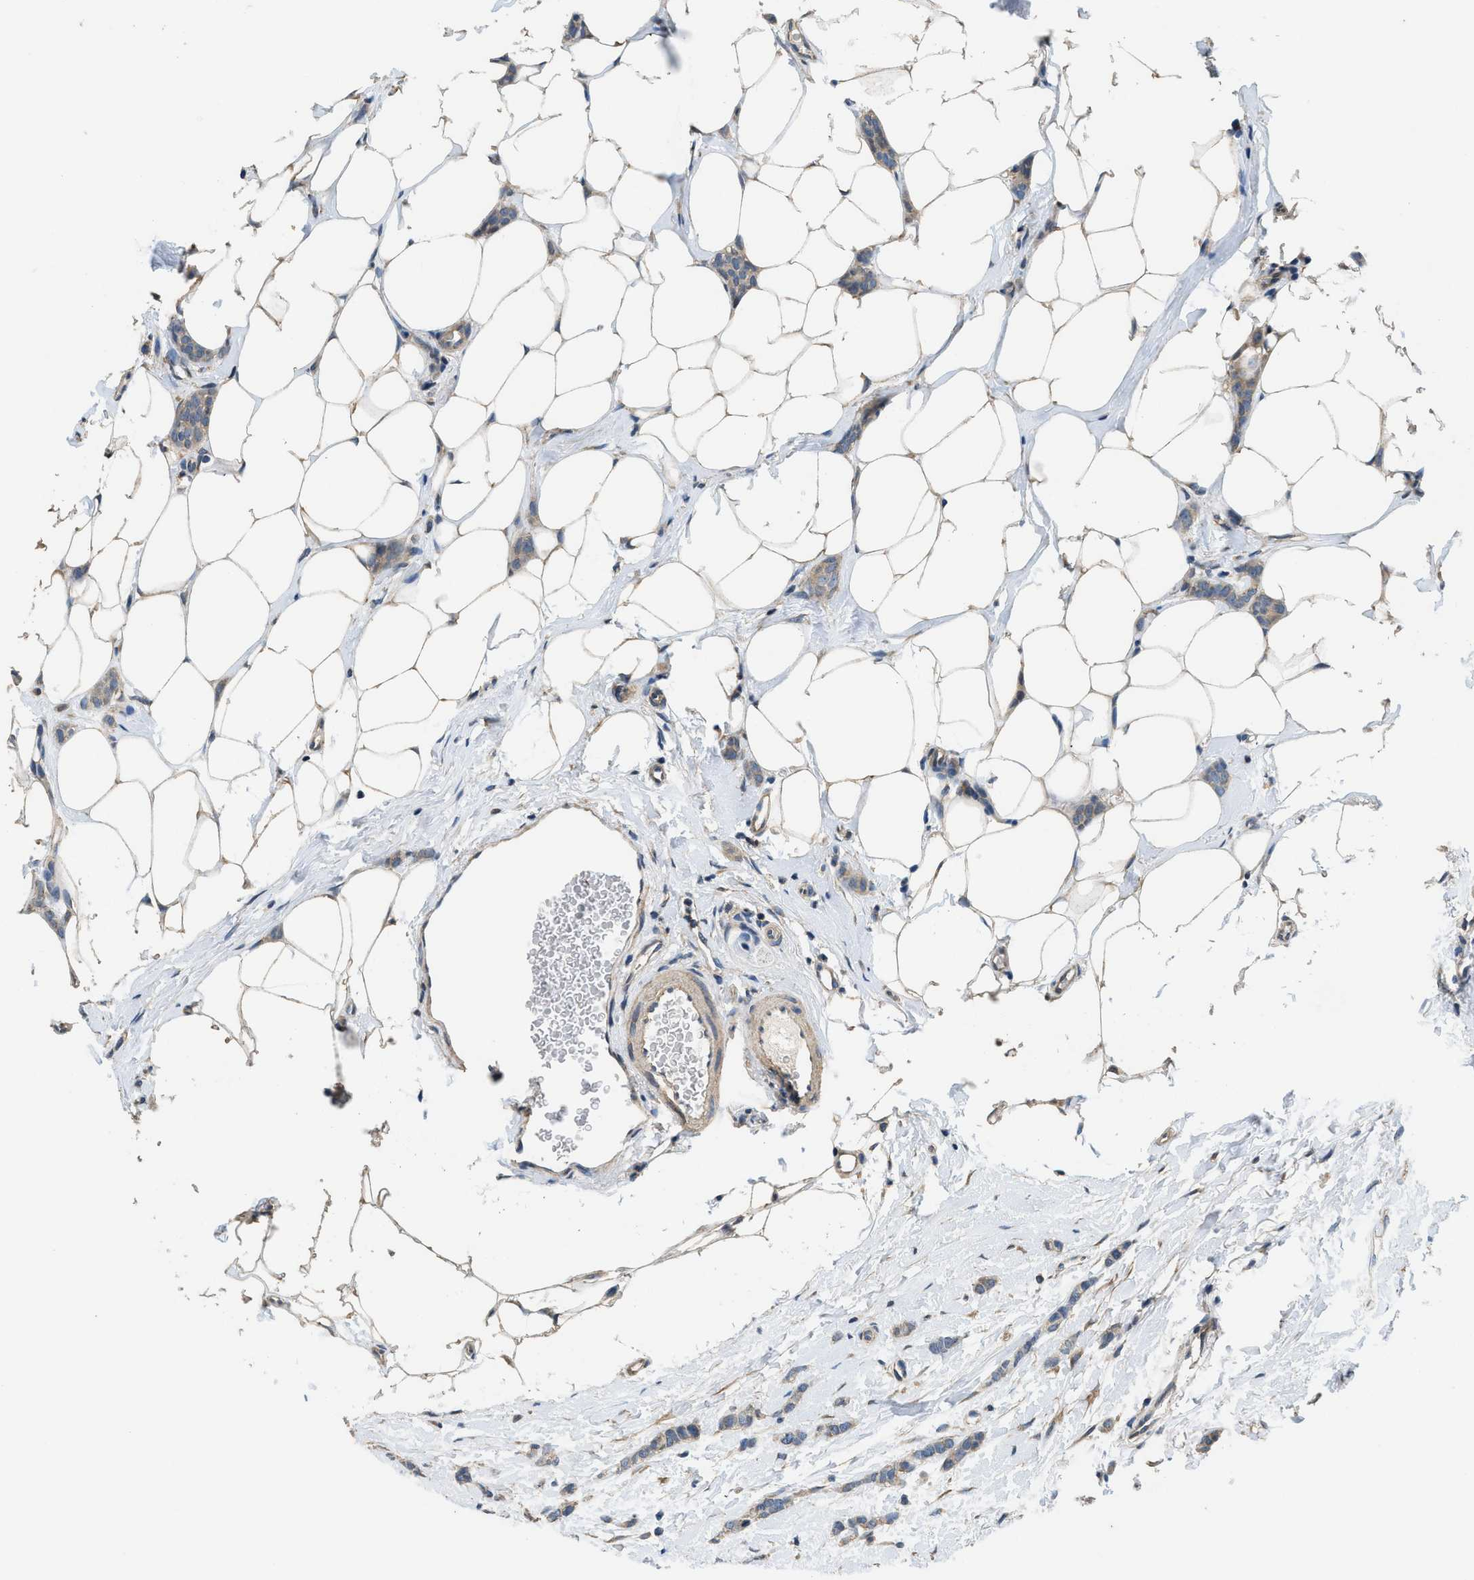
{"staining": {"intensity": "weak", "quantity": ">75%", "location": "cytoplasmic/membranous"}, "tissue": "breast cancer", "cell_type": "Tumor cells", "image_type": "cancer", "snomed": [{"axis": "morphology", "description": "Lobular carcinoma"}, {"axis": "topography", "description": "Skin"}, {"axis": "topography", "description": "Breast"}], "caption": "DAB (3,3'-diaminobenzidine) immunohistochemical staining of breast cancer displays weak cytoplasmic/membranous protein positivity in about >75% of tumor cells.", "gene": "SSH2", "patient": {"sex": "female", "age": 46}}